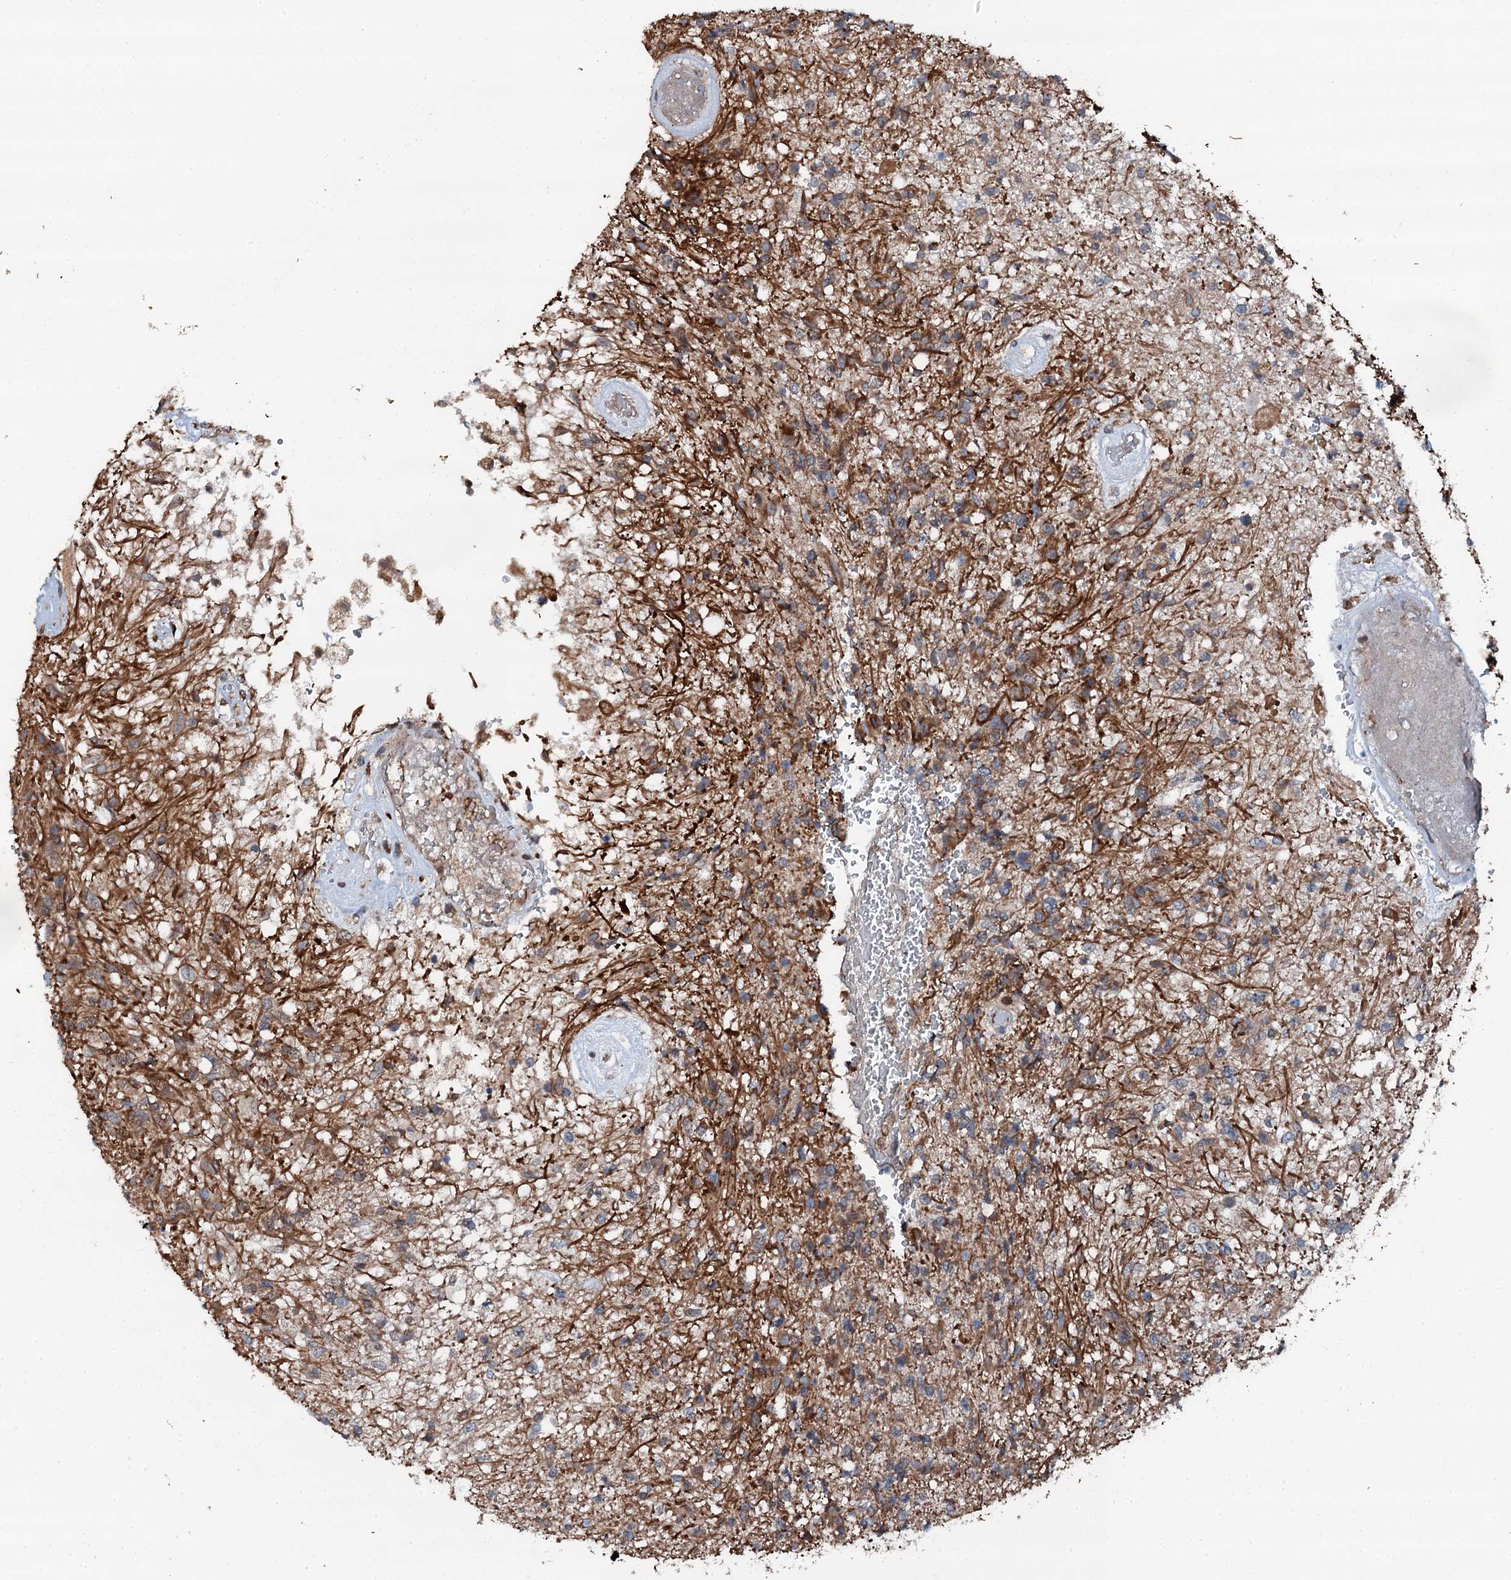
{"staining": {"intensity": "moderate", "quantity": "<25%", "location": "cytoplasmic/membranous"}, "tissue": "glioma", "cell_type": "Tumor cells", "image_type": "cancer", "snomed": [{"axis": "morphology", "description": "Glioma, malignant, High grade"}, {"axis": "topography", "description": "Brain"}], "caption": "Malignant glioma (high-grade) was stained to show a protein in brown. There is low levels of moderate cytoplasmic/membranous positivity in approximately <25% of tumor cells.", "gene": "EDC4", "patient": {"sex": "male", "age": 56}}